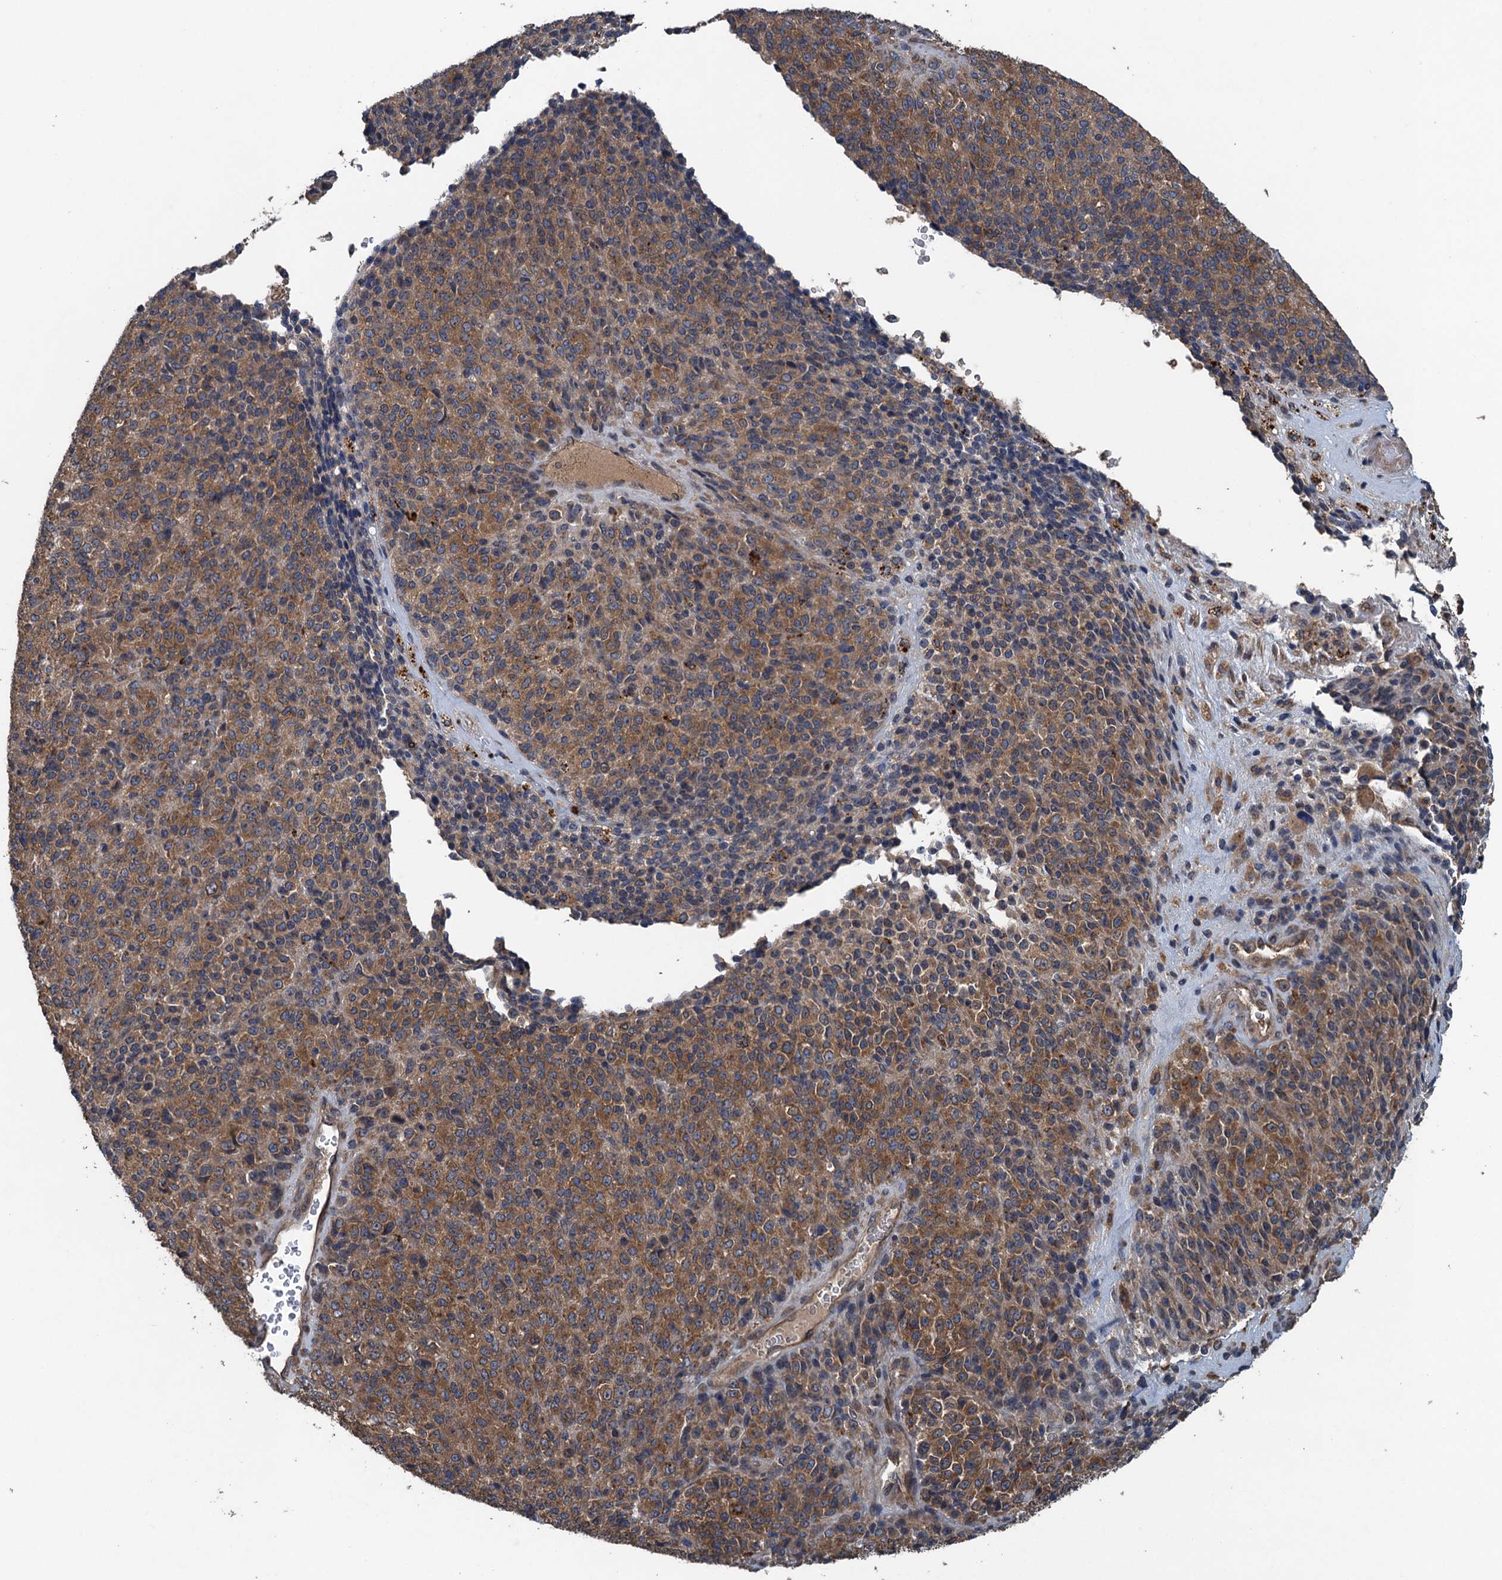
{"staining": {"intensity": "moderate", "quantity": ">75%", "location": "cytoplasmic/membranous"}, "tissue": "melanoma", "cell_type": "Tumor cells", "image_type": "cancer", "snomed": [{"axis": "morphology", "description": "Malignant melanoma, Metastatic site"}, {"axis": "topography", "description": "Brain"}], "caption": "Immunohistochemical staining of human malignant melanoma (metastatic site) exhibits moderate cytoplasmic/membranous protein positivity in about >75% of tumor cells. The protein is shown in brown color, while the nuclei are stained blue.", "gene": "CNTN5", "patient": {"sex": "female", "age": 56}}